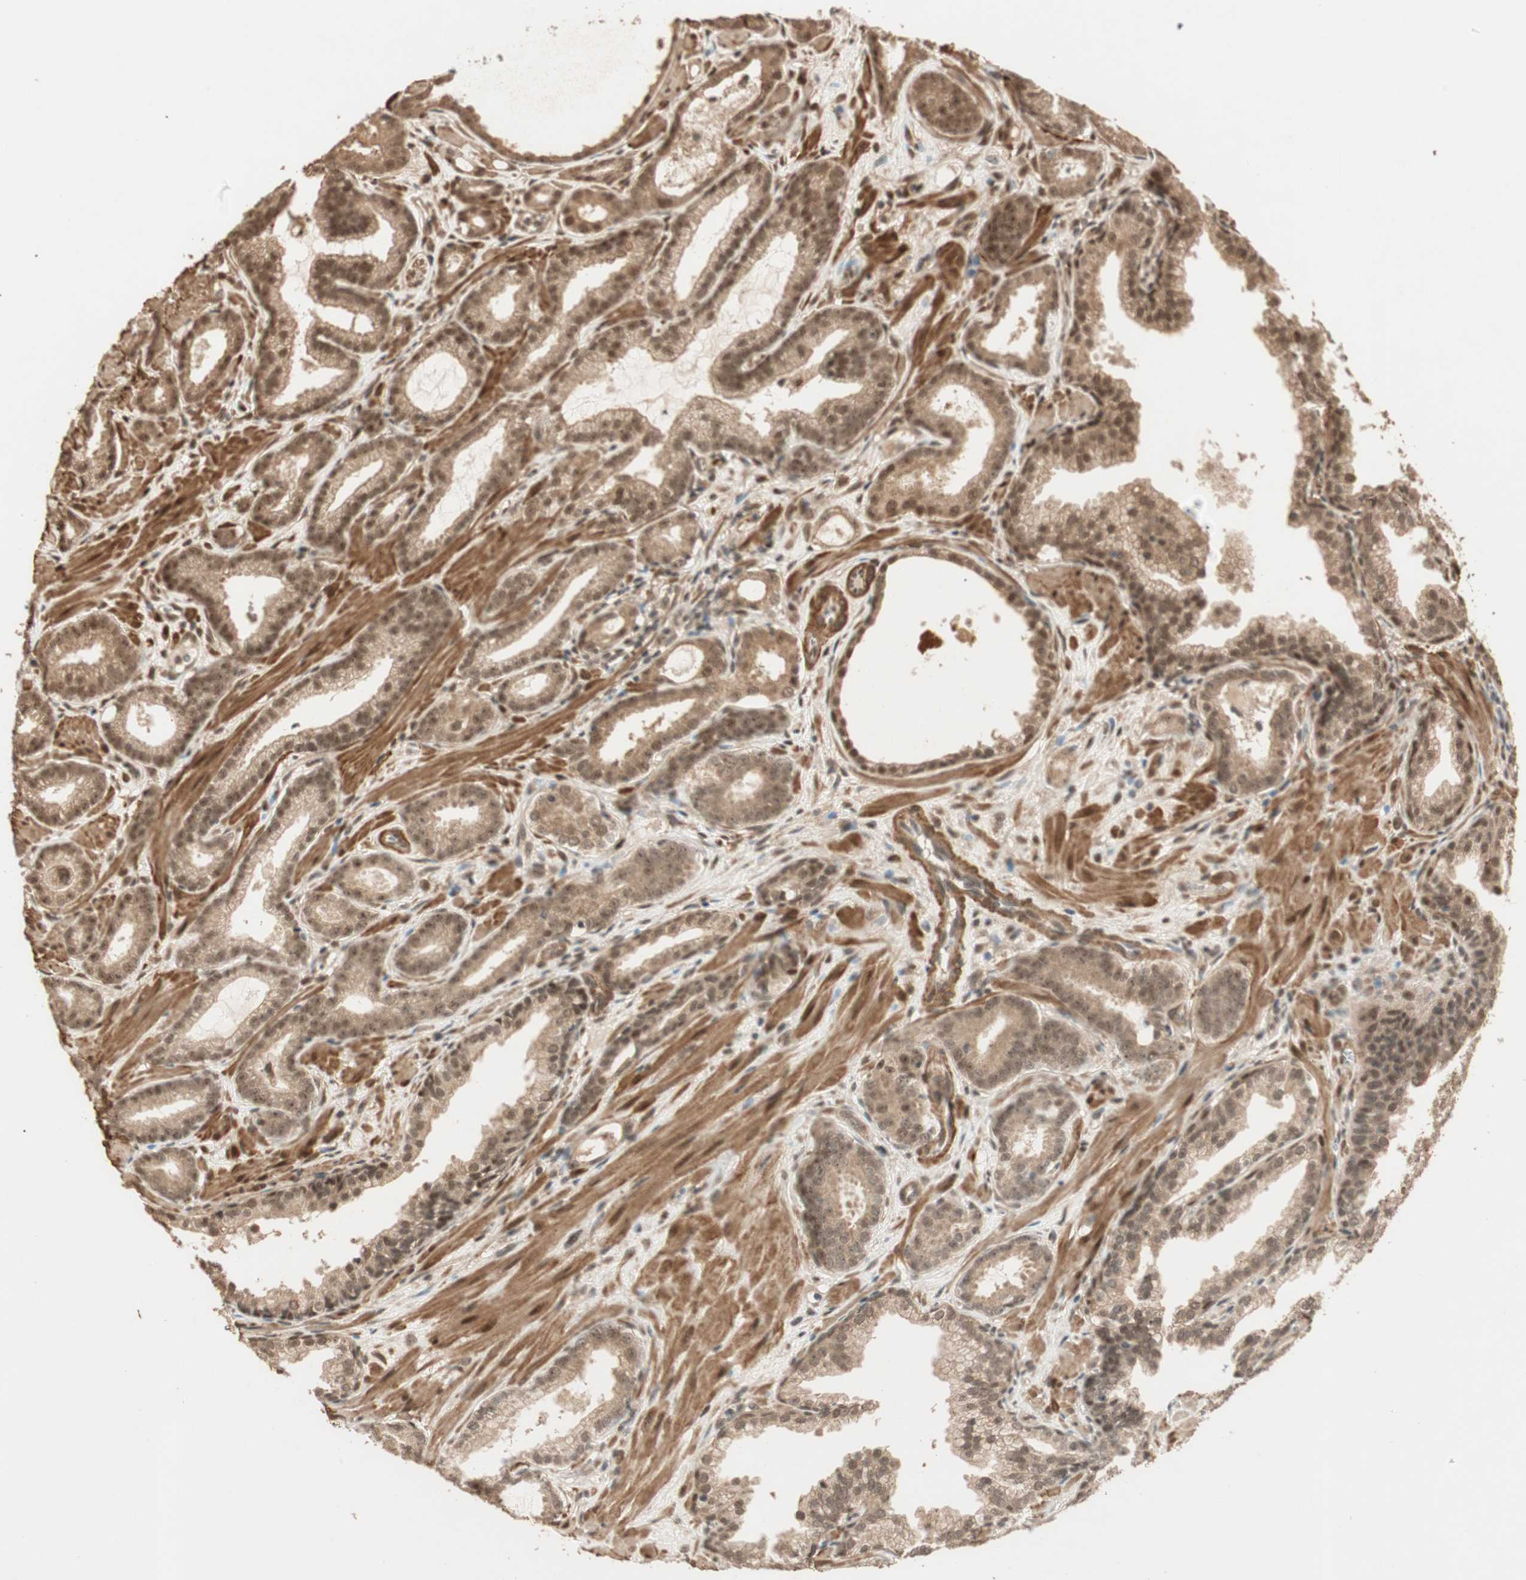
{"staining": {"intensity": "moderate", "quantity": ">75%", "location": "cytoplasmic/membranous,nuclear"}, "tissue": "prostate cancer", "cell_type": "Tumor cells", "image_type": "cancer", "snomed": [{"axis": "morphology", "description": "Adenocarcinoma, Low grade"}, {"axis": "topography", "description": "Prostate"}], "caption": "Protein expression analysis of human prostate cancer (low-grade adenocarcinoma) reveals moderate cytoplasmic/membranous and nuclear expression in about >75% of tumor cells.", "gene": "ZSCAN31", "patient": {"sex": "male", "age": 57}}